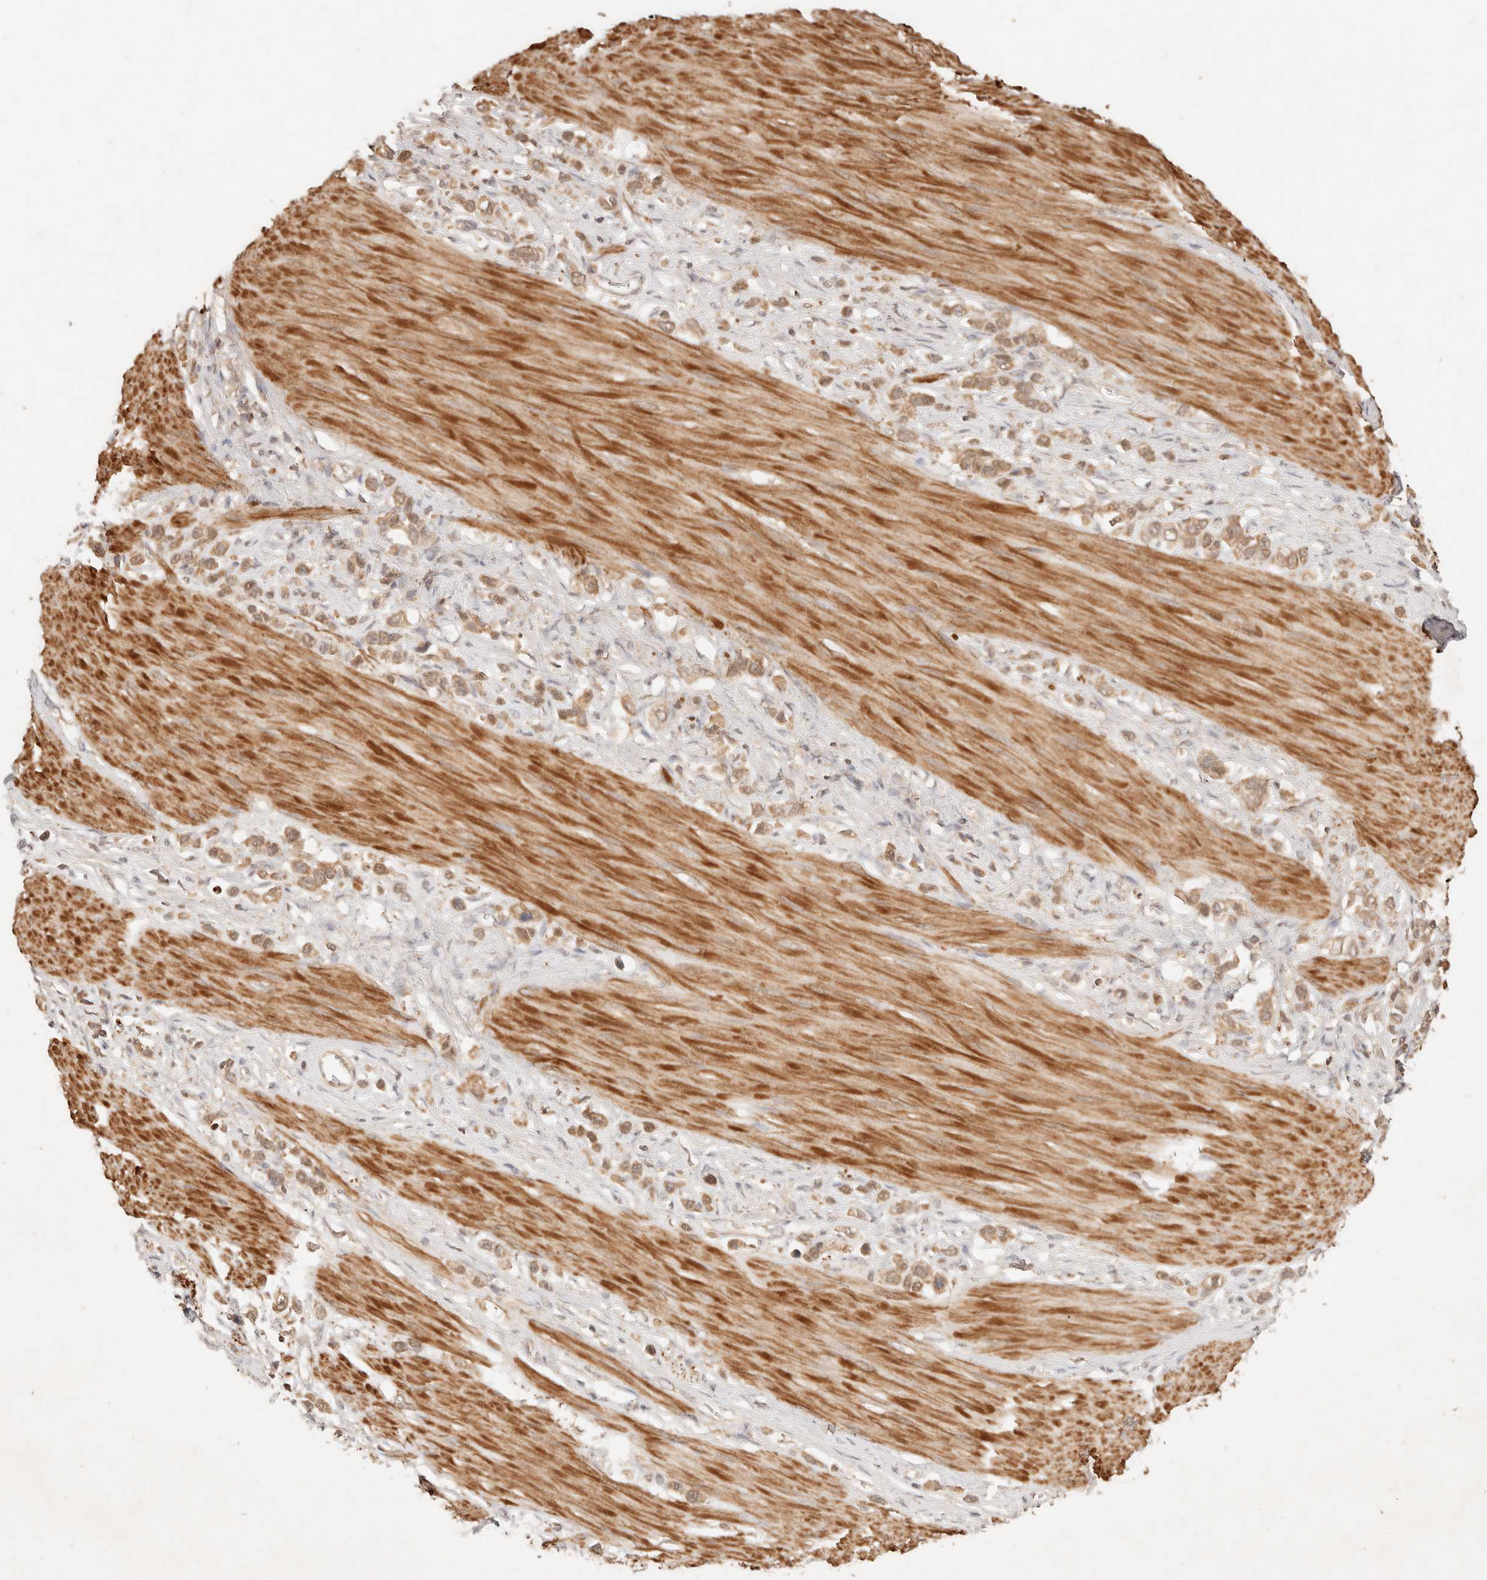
{"staining": {"intensity": "moderate", "quantity": ">75%", "location": "cytoplasmic/membranous"}, "tissue": "stomach cancer", "cell_type": "Tumor cells", "image_type": "cancer", "snomed": [{"axis": "morphology", "description": "Adenocarcinoma, NOS"}, {"axis": "topography", "description": "Stomach"}], "caption": "The photomicrograph demonstrates a brown stain indicating the presence of a protein in the cytoplasmic/membranous of tumor cells in stomach adenocarcinoma.", "gene": "TRIM11", "patient": {"sex": "female", "age": 65}}